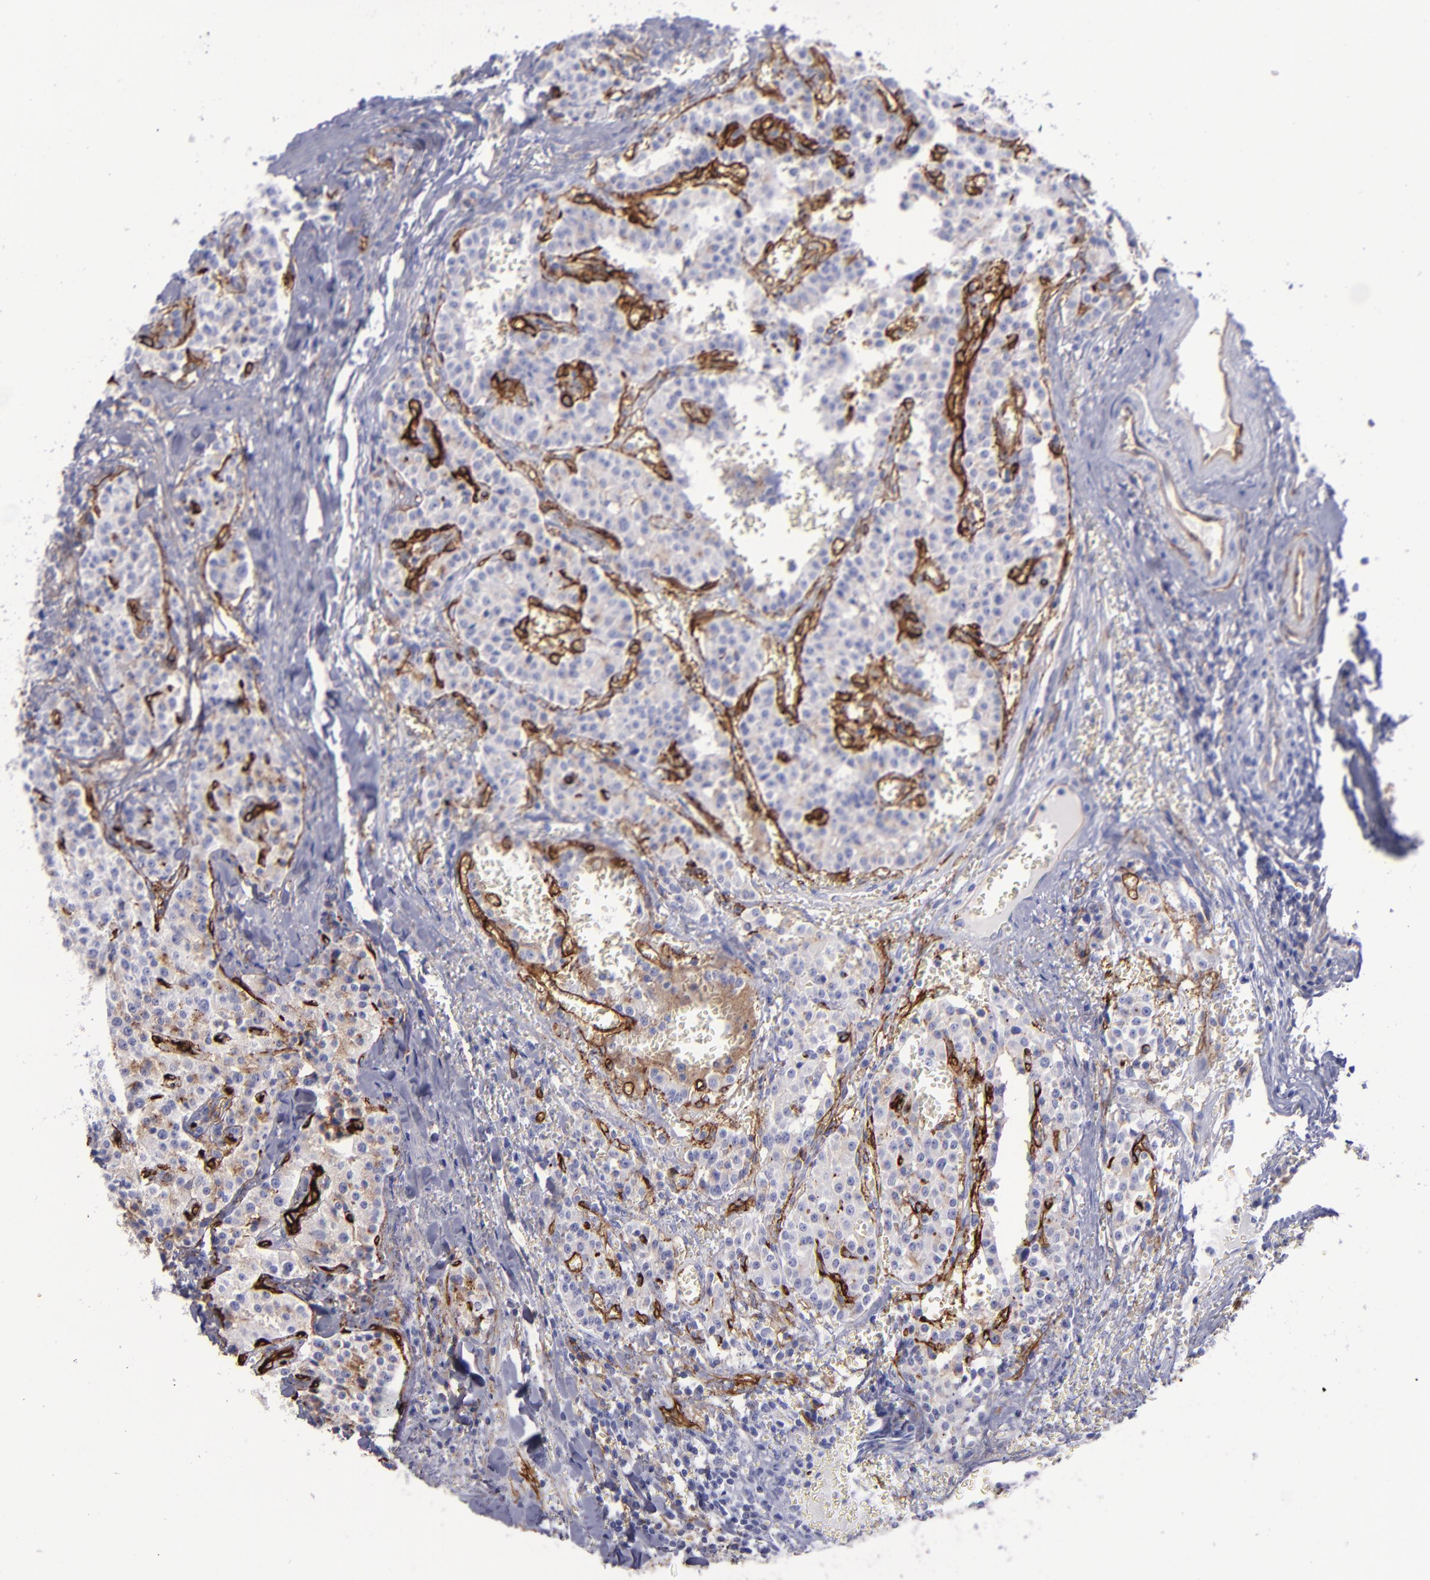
{"staining": {"intensity": "weak", "quantity": ">75%", "location": "cytoplasmic/membranous"}, "tissue": "carcinoid", "cell_type": "Tumor cells", "image_type": "cancer", "snomed": [{"axis": "morphology", "description": "Carcinoid, malignant, NOS"}, {"axis": "topography", "description": "Stomach"}], "caption": "Protein staining shows weak cytoplasmic/membranous positivity in about >75% of tumor cells in carcinoid.", "gene": "ACE", "patient": {"sex": "female", "age": 76}}